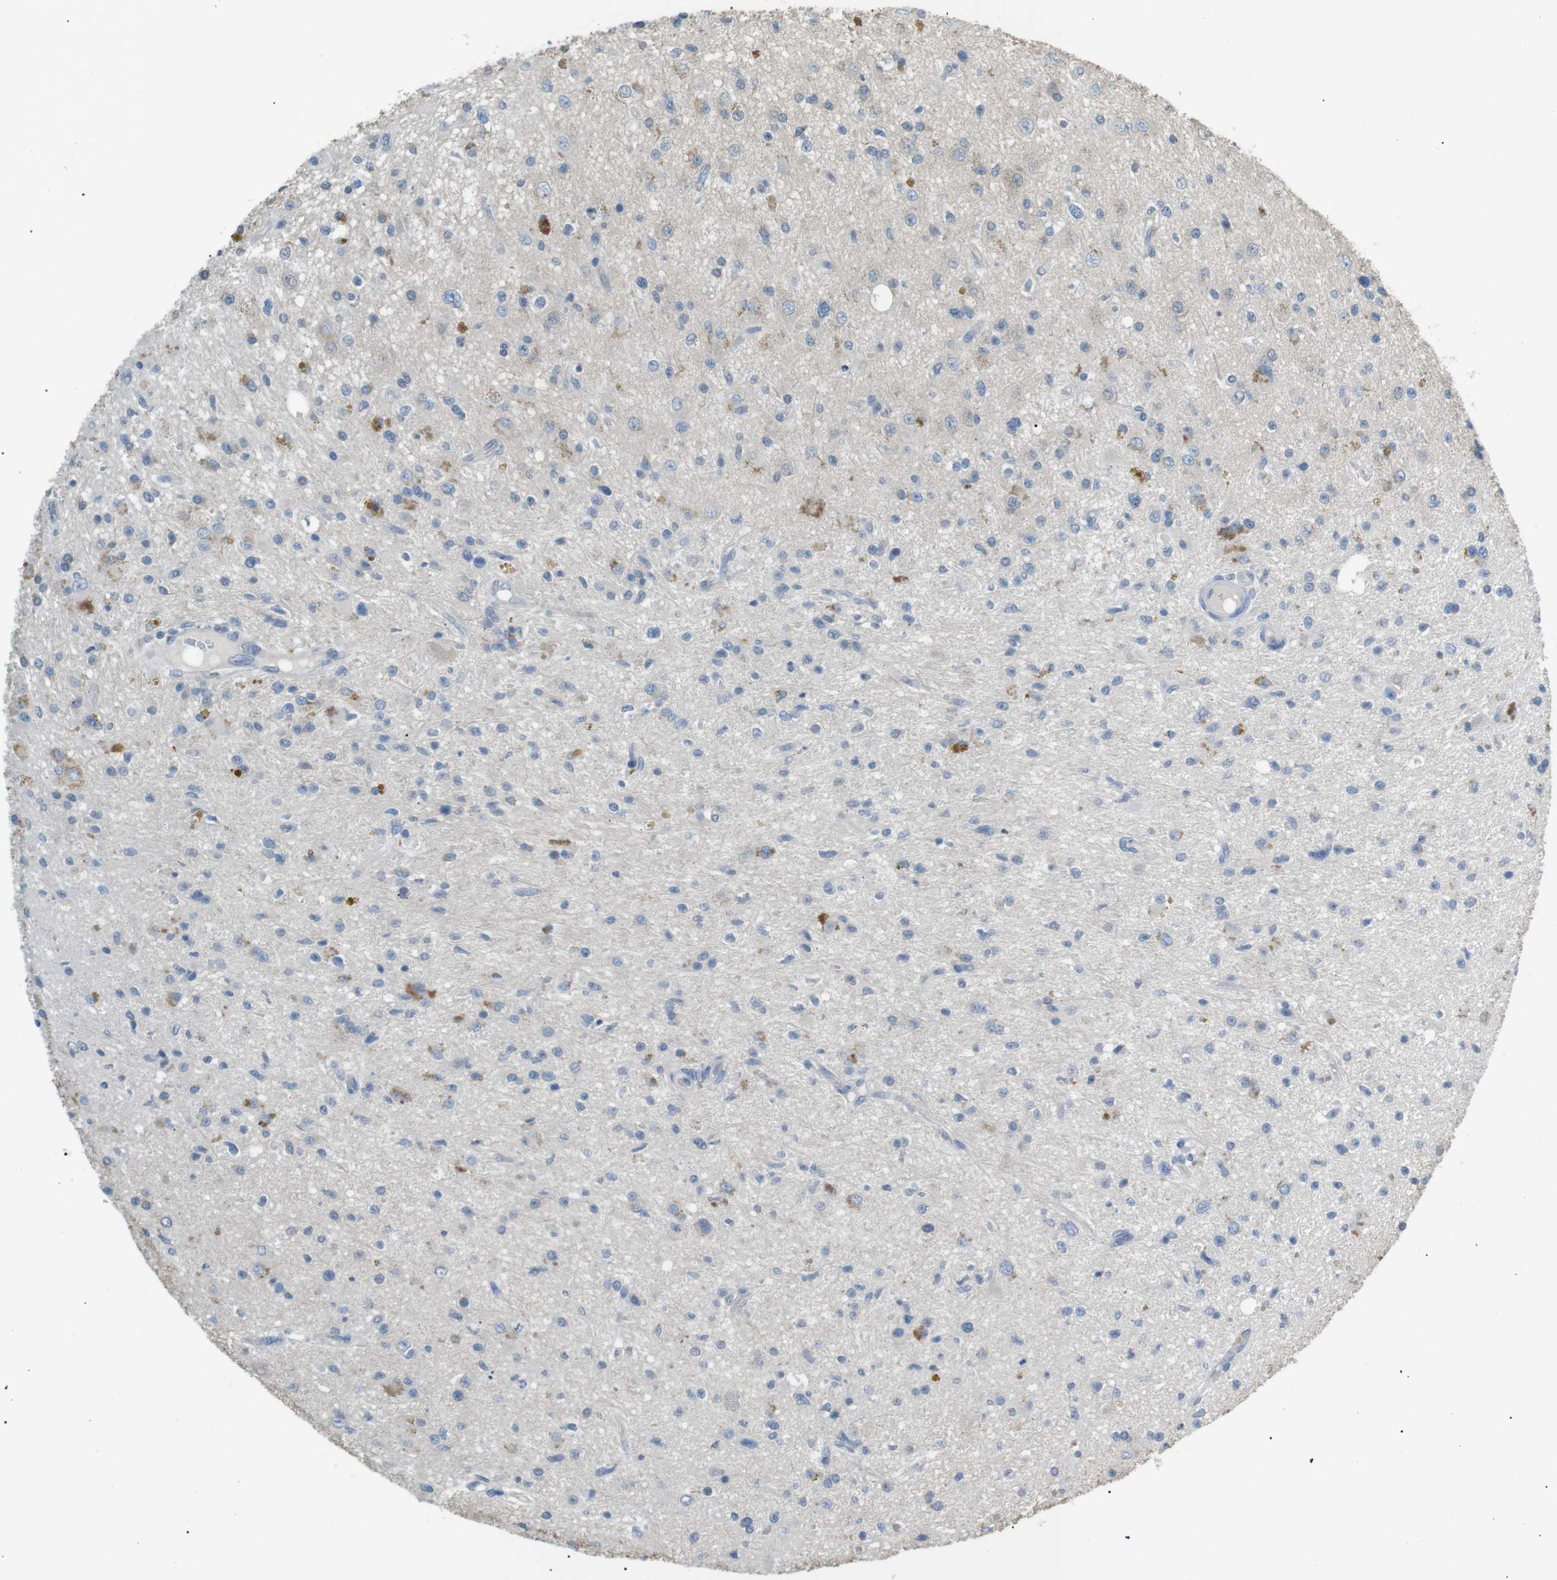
{"staining": {"intensity": "moderate", "quantity": "<25%", "location": "cytoplasmic/membranous"}, "tissue": "glioma", "cell_type": "Tumor cells", "image_type": "cancer", "snomed": [{"axis": "morphology", "description": "Glioma, malignant, High grade"}, {"axis": "topography", "description": "Brain"}], "caption": "About <25% of tumor cells in malignant glioma (high-grade) reveal moderate cytoplasmic/membranous protein staining as visualized by brown immunohistochemical staining.", "gene": "CDH26", "patient": {"sex": "male", "age": 33}}